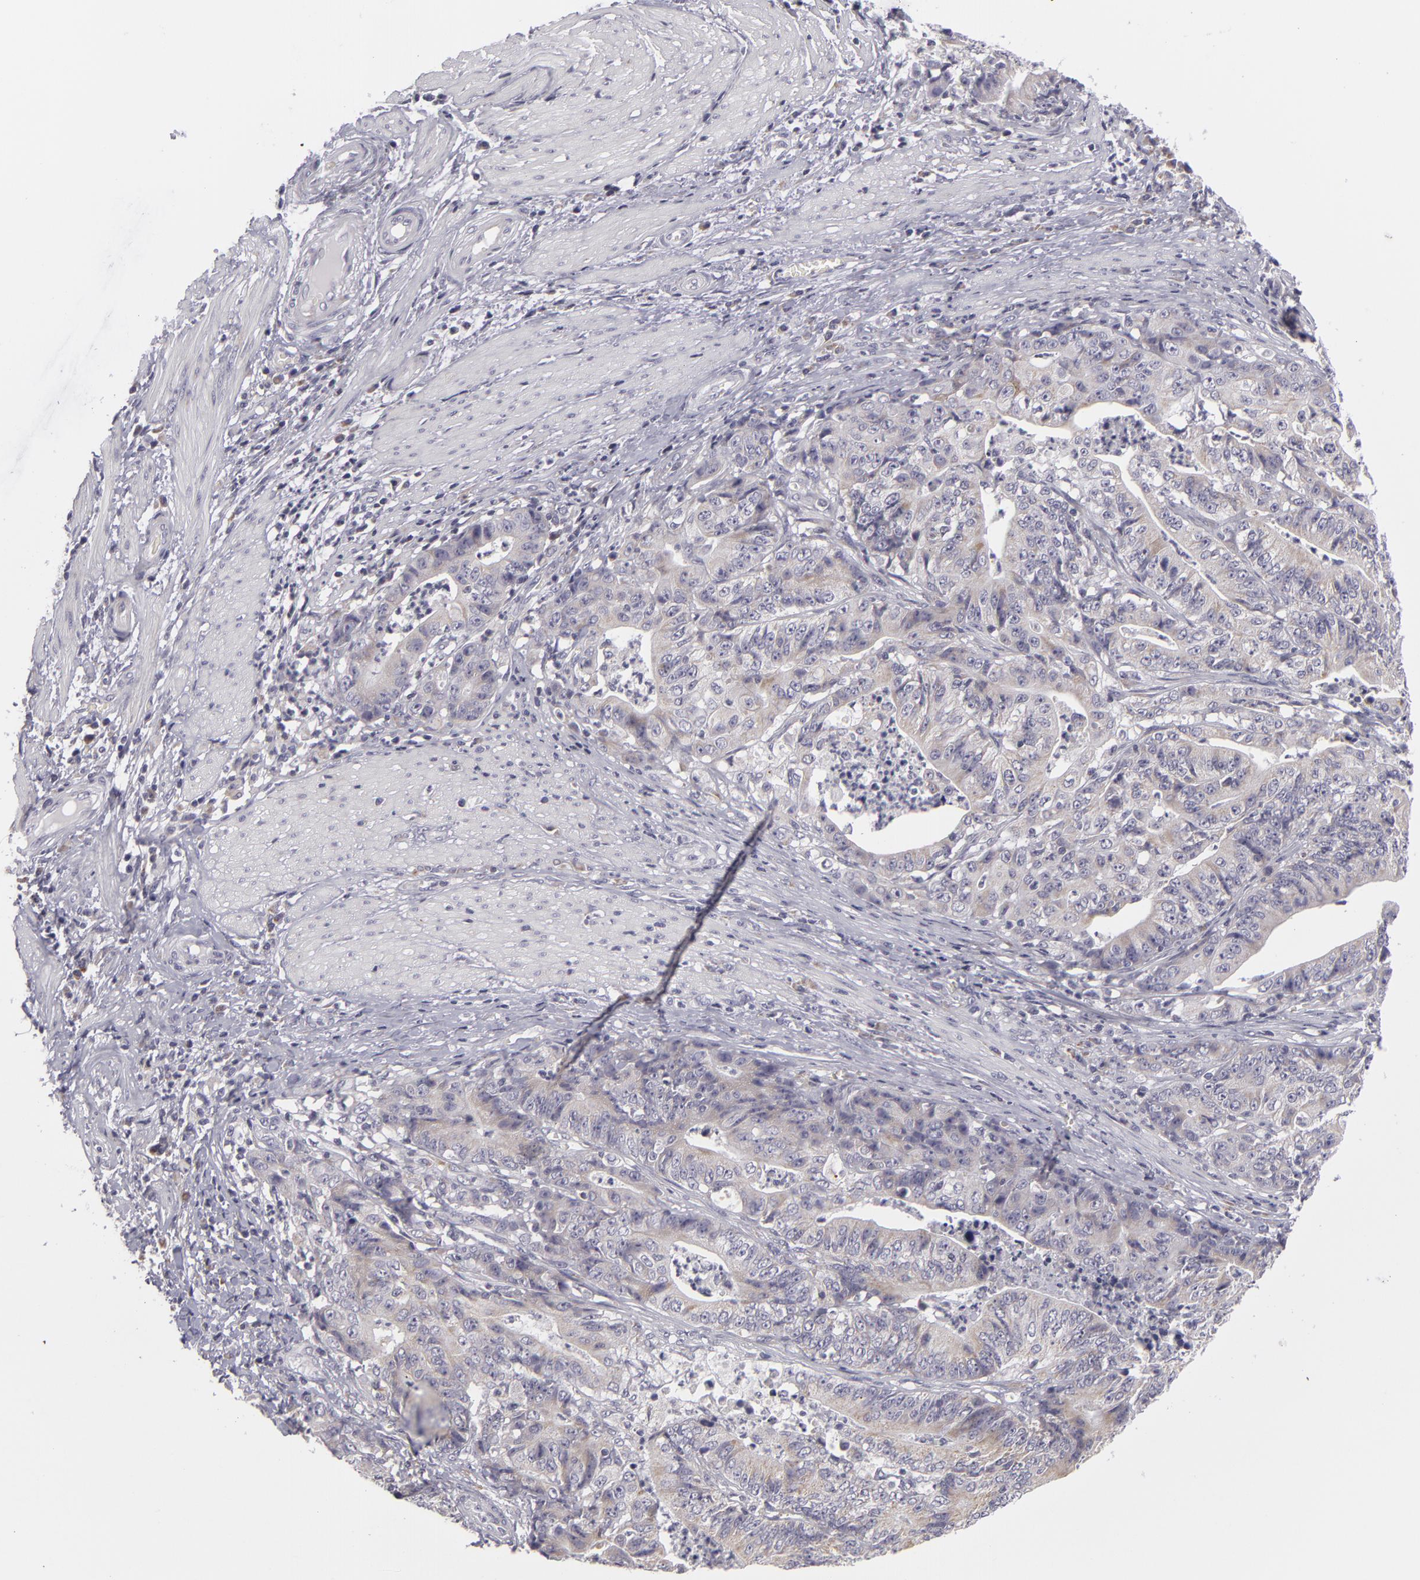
{"staining": {"intensity": "weak", "quantity": "<25%", "location": "cytoplasmic/membranous"}, "tissue": "stomach cancer", "cell_type": "Tumor cells", "image_type": "cancer", "snomed": [{"axis": "morphology", "description": "Adenocarcinoma, NOS"}, {"axis": "topography", "description": "Stomach, lower"}], "caption": "Immunohistochemistry of adenocarcinoma (stomach) shows no positivity in tumor cells.", "gene": "ATP2B3", "patient": {"sex": "female", "age": 86}}